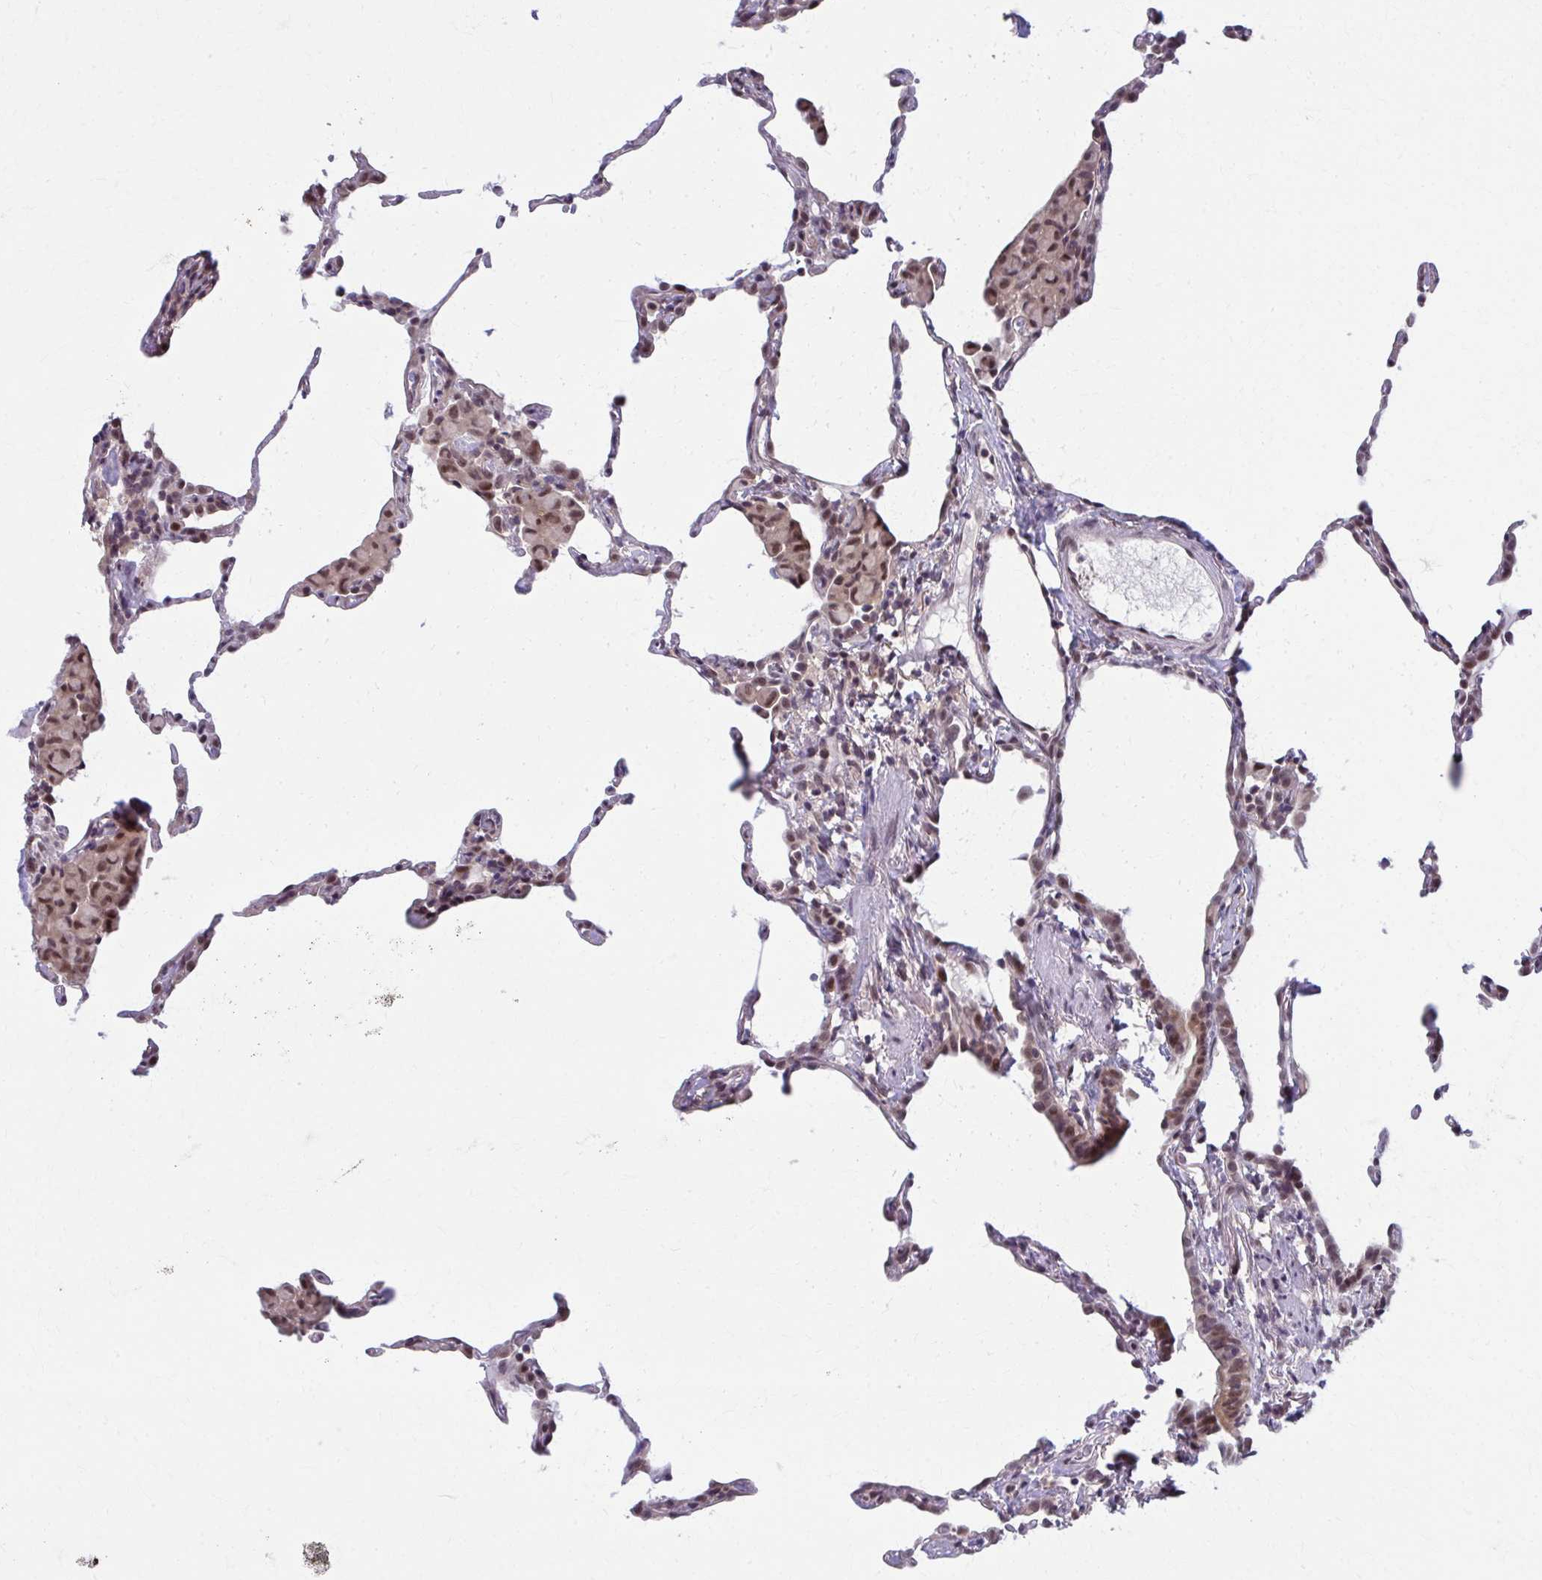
{"staining": {"intensity": "weak", "quantity": "25%-75%", "location": "nuclear"}, "tissue": "lung", "cell_type": "Alveolar cells", "image_type": "normal", "snomed": [{"axis": "morphology", "description": "Normal tissue, NOS"}, {"axis": "topography", "description": "Lung"}], "caption": "The histopathology image exhibits immunohistochemical staining of normal lung. There is weak nuclear positivity is seen in approximately 25%-75% of alveolar cells. (DAB = brown stain, brightfield microscopy at high magnification).", "gene": "SETBP1", "patient": {"sex": "female", "age": 57}}